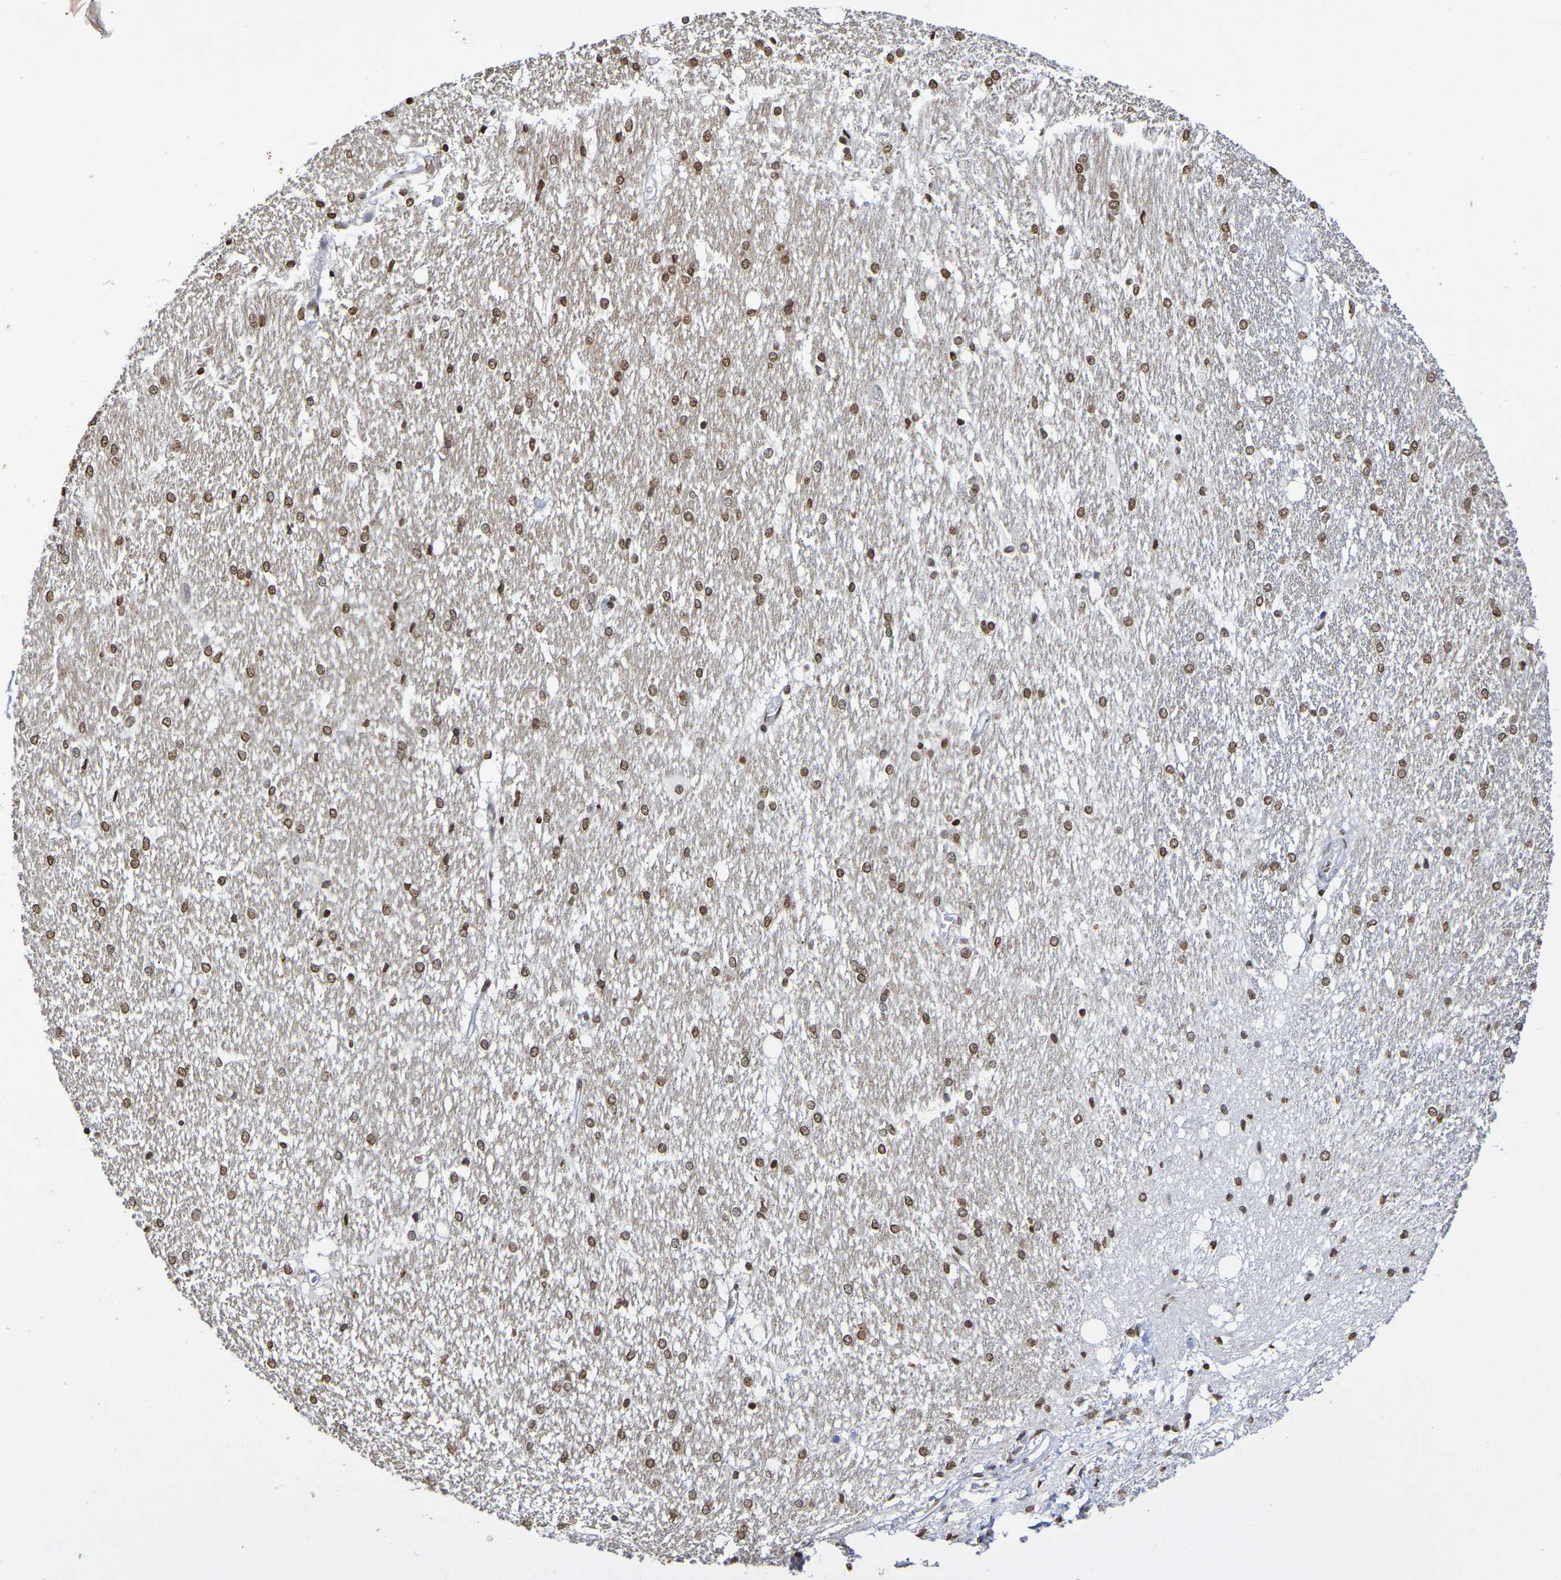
{"staining": {"intensity": "moderate", "quantity": ">75%", "location": "nuclear"}, "tissue": "hippocampus", "cell_type": "Glial cells", "image_type": "normal", "snomed": [{"axis": "morphology", "description": "Normal tissue, NOS"}, {"axis": "topography", "description": "Hippocampus"}], "caption": "Protein analysis of unremarkable hippocampus exhibits moderate nuclear expression in approximately >75% of glial cells. The protein is shown in brown color, while the nuclei are stained blue.", "gene": "ATF4", "patient": {"sex": "female", "age": 19}}